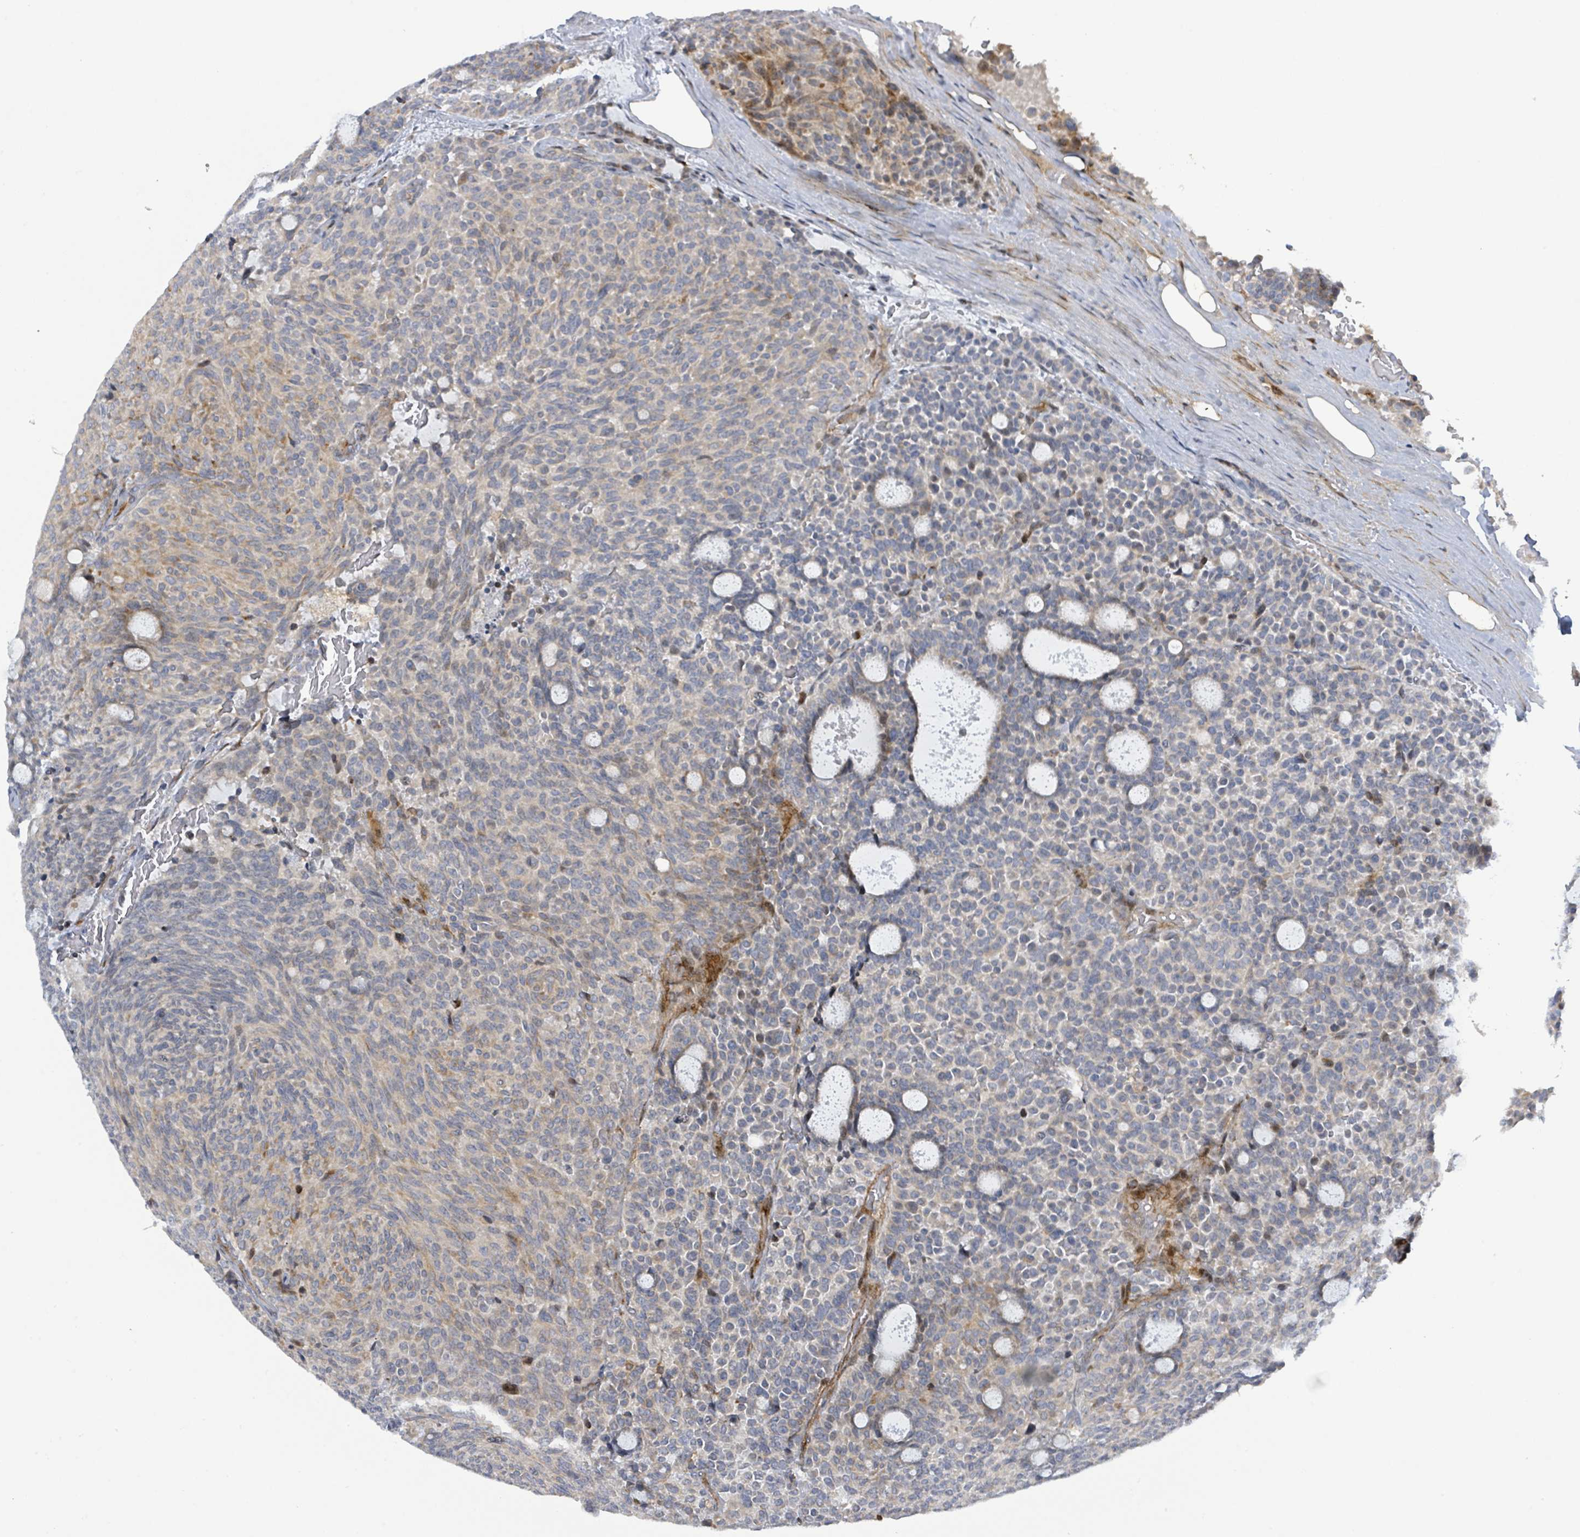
{"staining": {"intensity": "moderate", "quantity": "<25%", "location": "cytoplasmic/membranous"}, "tissue": "carcinoid", "cell_type": "Tumor cells", "image_type": "cancer", "snomed": [{"axis": "morphology", "description": "Carcinoid, malignant, NOS"}, {"axis": "topography", "description": "Pancreas"}], "caption": "Immunohistochemistry (DAB) staining of human carcinoid displays moderate cytoplasmic/membranous protein positivity in approximately <25% of tumor cells. (Brightfield microscopy of DAB IHC at high magnification).", "gene": "CFAP210", "patient": {"sex": "female", "age": 54}}